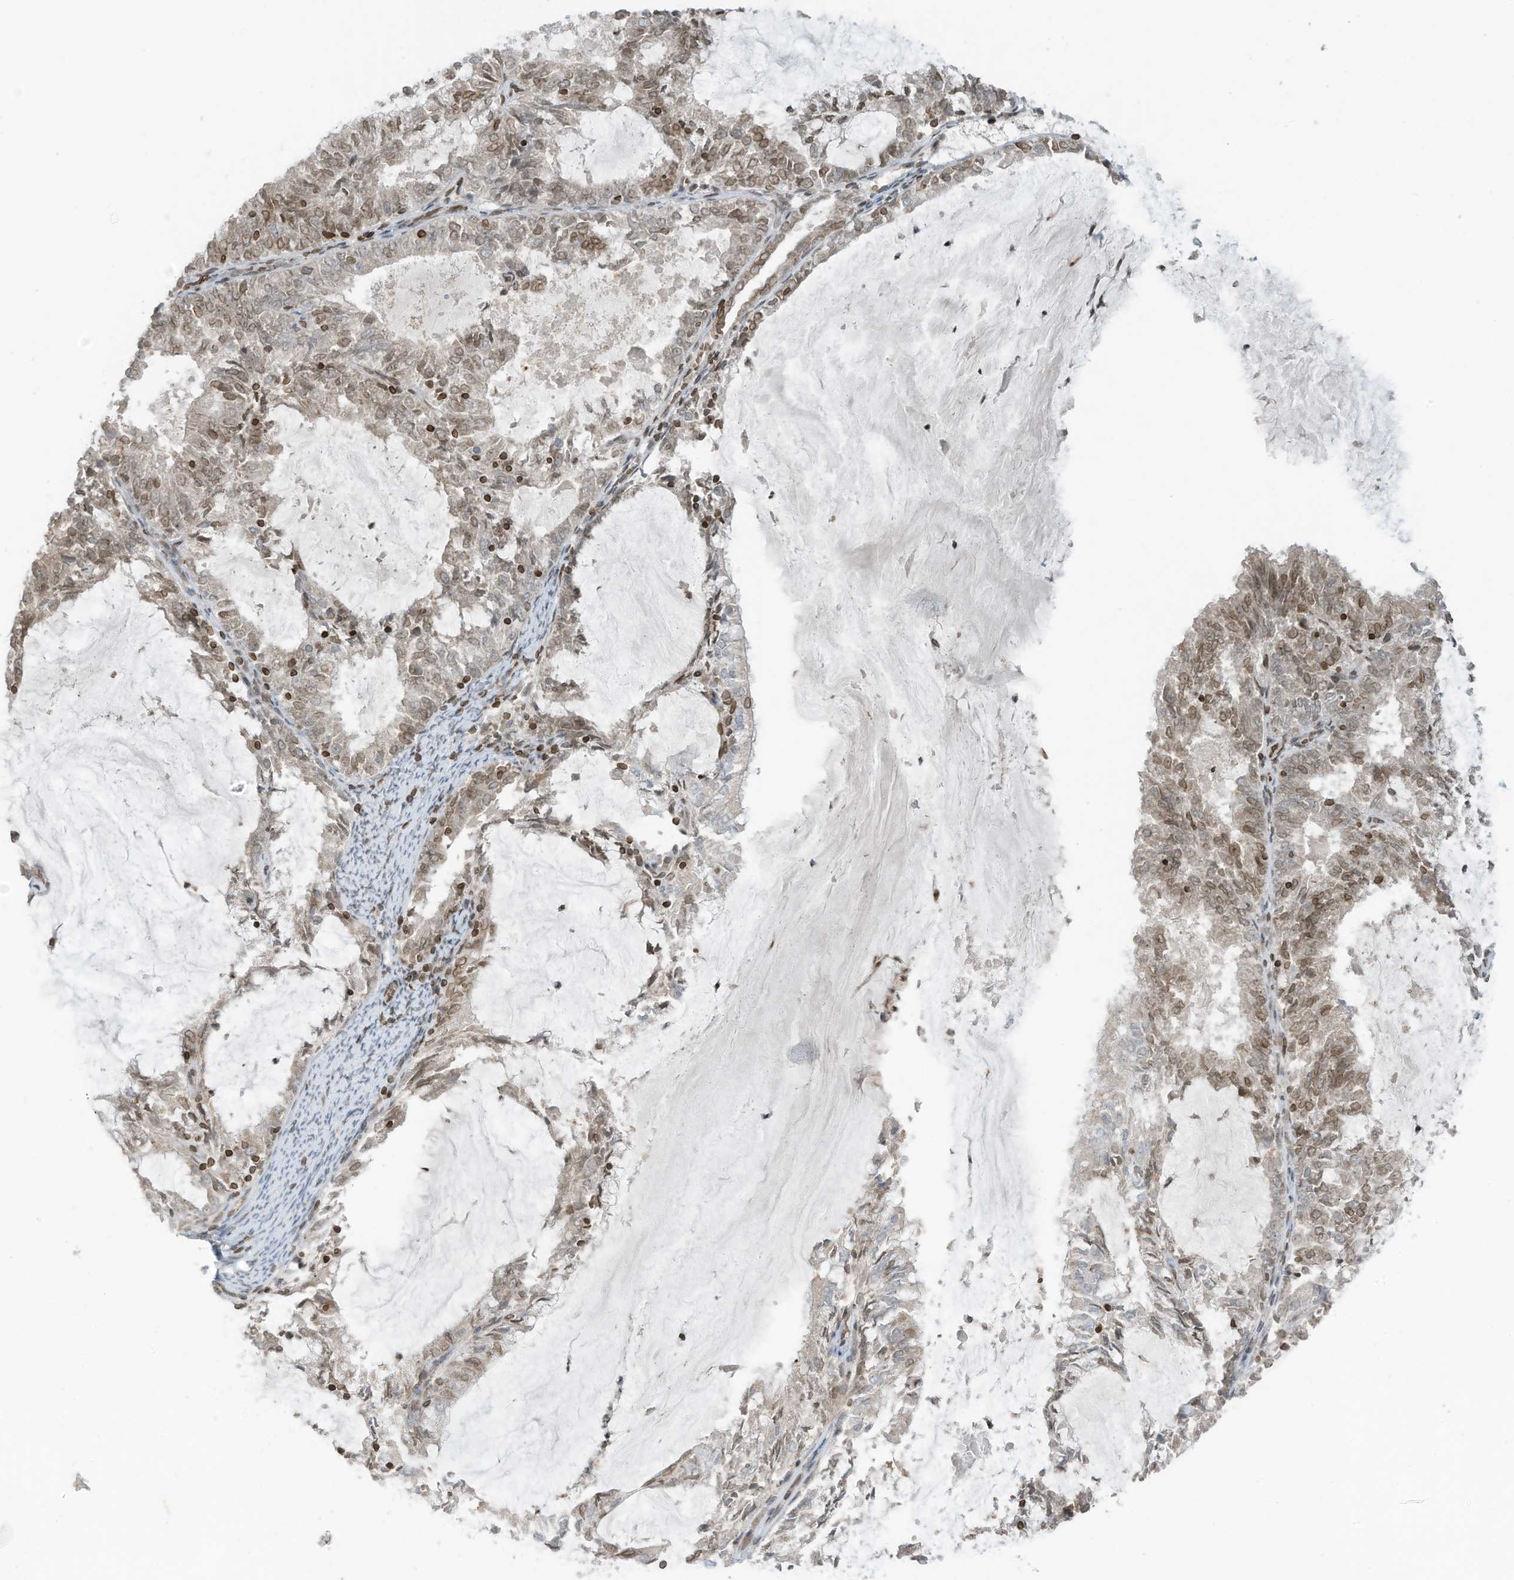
{"staining": {"intensity": "moderate", "quantity": "<25%", "location": "cytoplasmic/membranous,nuclear"}, "tissue": "endometrial cancer", "cell_type": "Tumor cells", "image_type": "cancer", "snomed": [{"axis": "morphology", "description": "Adenocarcinoma, NOS"}, {"axis": "topography", "description": "Endometrium"}], "caption": "The micrograph reveals a brown stain indicating the presence of a protein in the cytoplasmic/membranous and nuclear of tumor cells in endometrial cancer (adenocarcinoma).", "gene": "RABL3", "patient": {"sex": "female", "age": 57}}